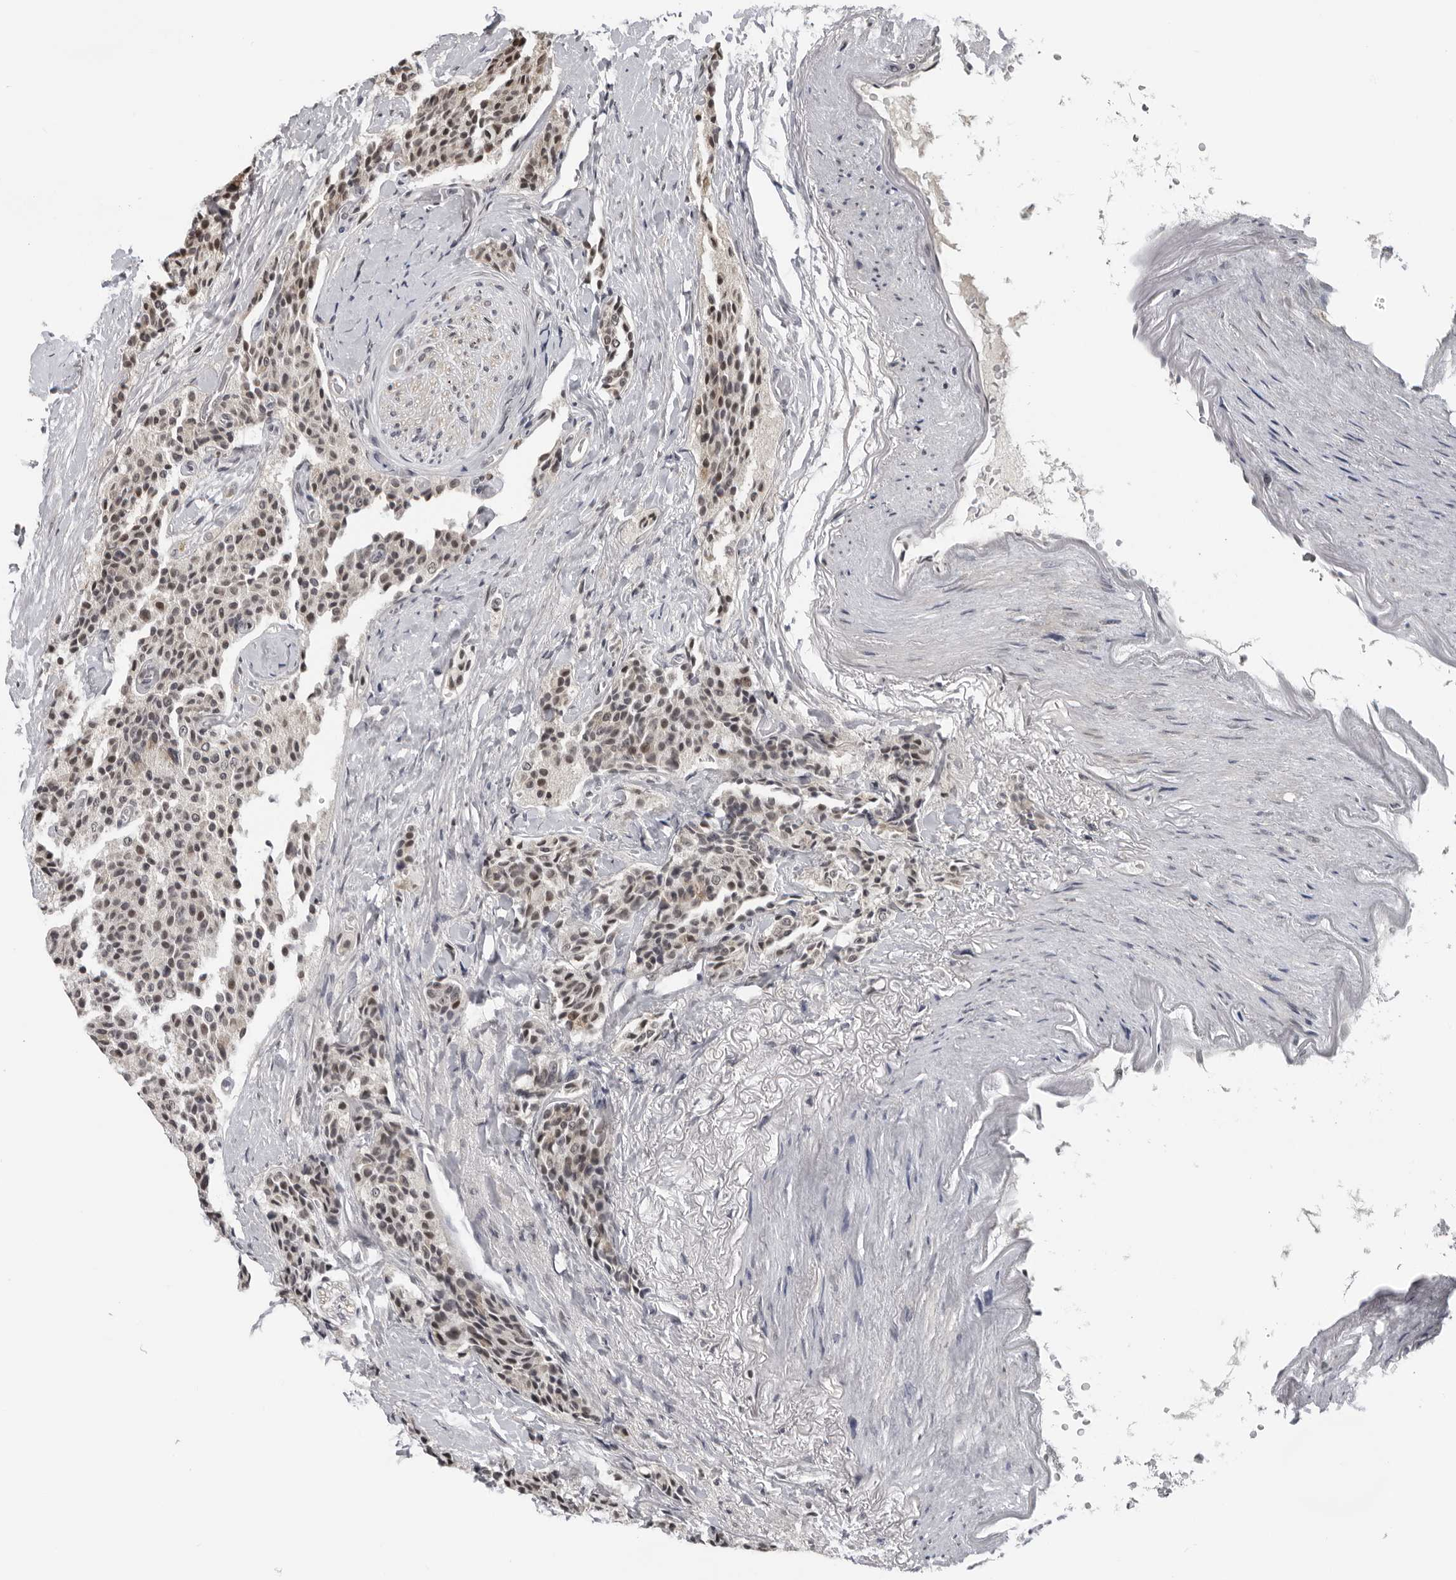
{"staining": {"intensity": "weak", "quantity": "<25%", "location": "nuclear"}, "tissue": "carcinoid", "cell_type": "Tumor cells", "image_type": "cancer", "snomed": [{"axis": "morphology", "description": "Carcinoid, malignant, NOS"}, {"axis": "topography", "description": "Colon"}], "caption": "This is an immunohistochemistry micrograph of human malignant carcinoid. There is no positivity in tumor cells.", "gene": "MAF", "patient": {"sex": "female", "age": 61}}